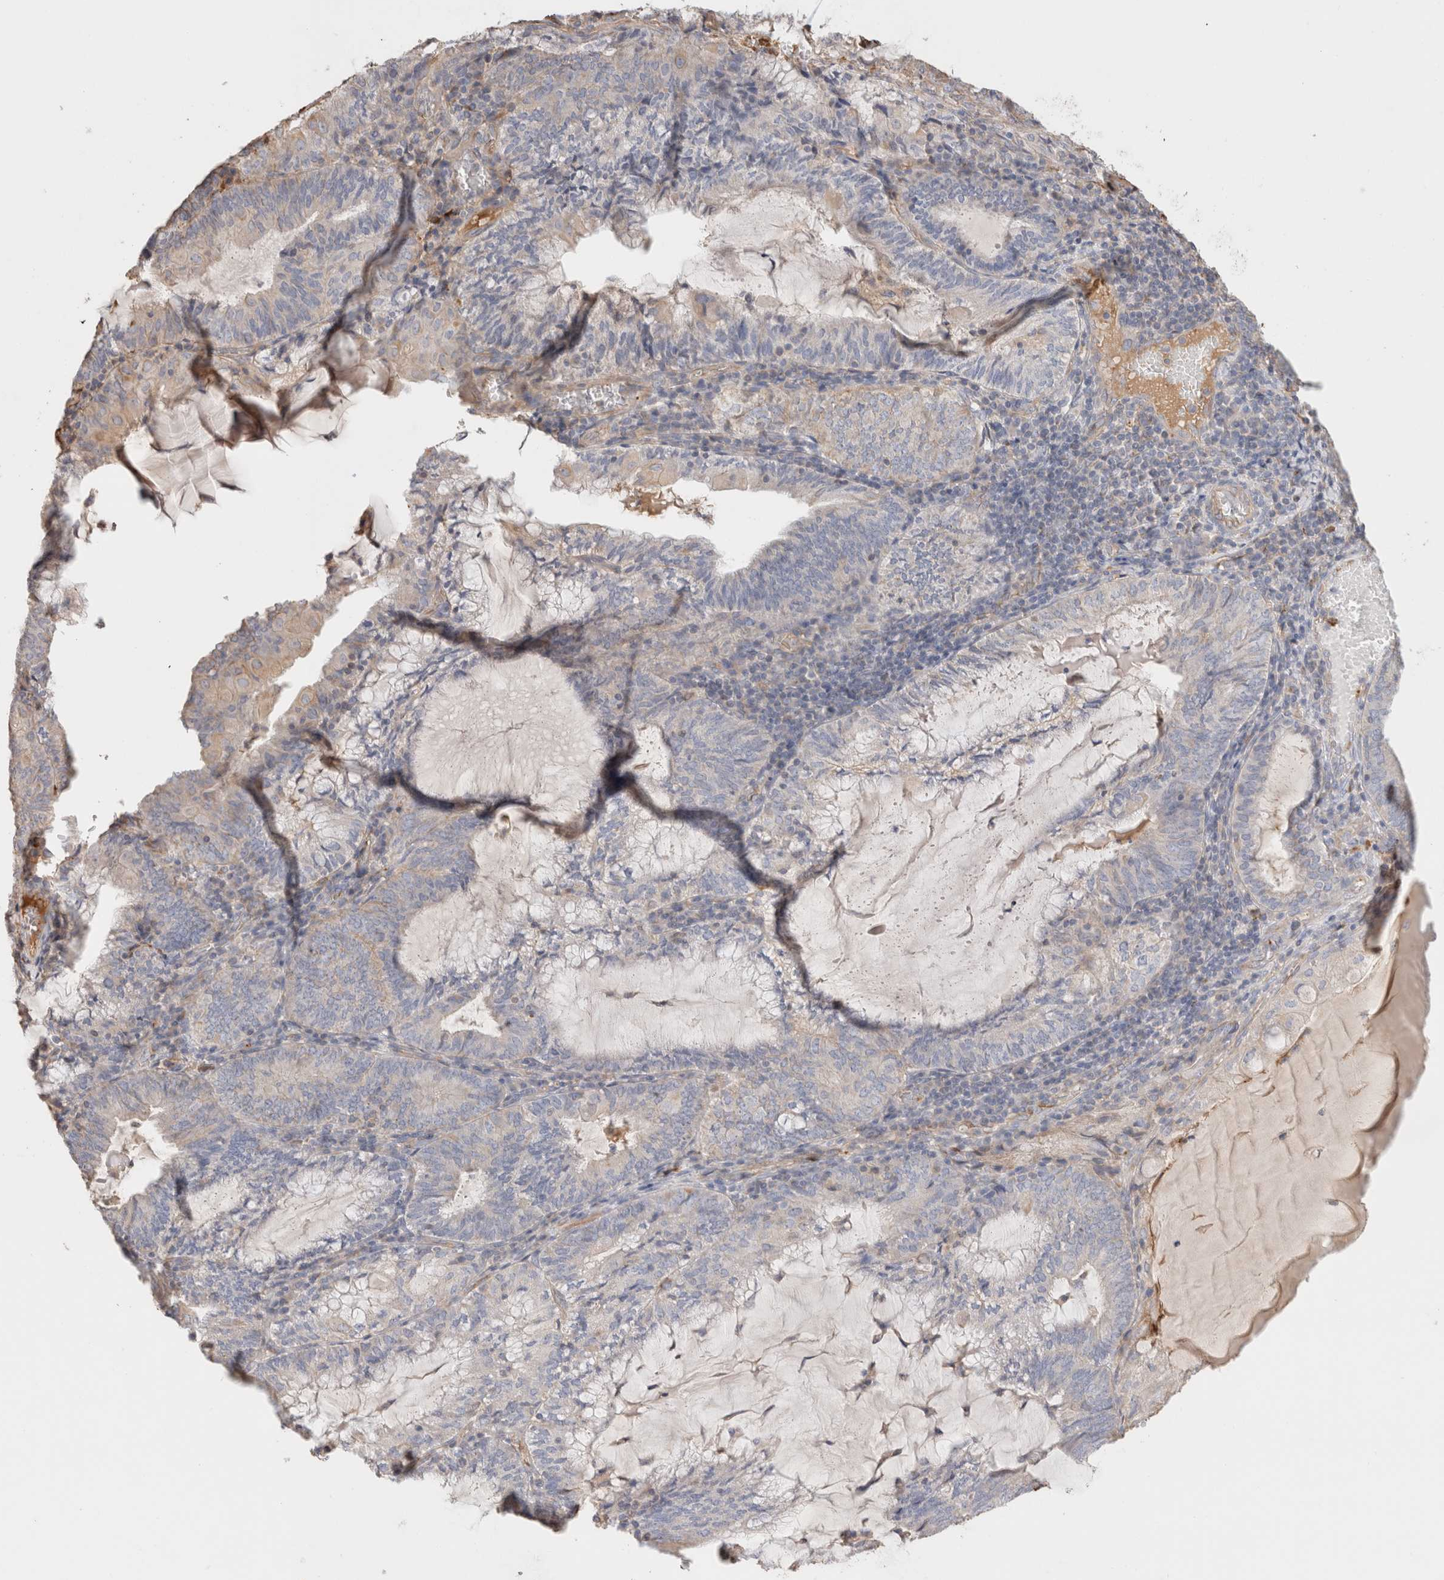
{"staining": {"intensity": "weak", "quantity": "<25%", "location": "cytoplasmic/membranous"}, "tissue": "endometrial cancer", "cell_type": "Tumor cells", "image_type": "cancer", "snomed": [{"axis": "morphology", "description": "Adenocarcinoma, NOS"}, {"axis": "topography", "description": "Endometrium"}], "caption": "Immunohistochemistry photomicrograph of neoplastic tissue: endometrial cancer stained with DAB (3,3'-diaminobenzidine) displays no significant protein staining in tumor cells.", "gene": "PROS1", "patient": {"sex": "female", "age": 81}}